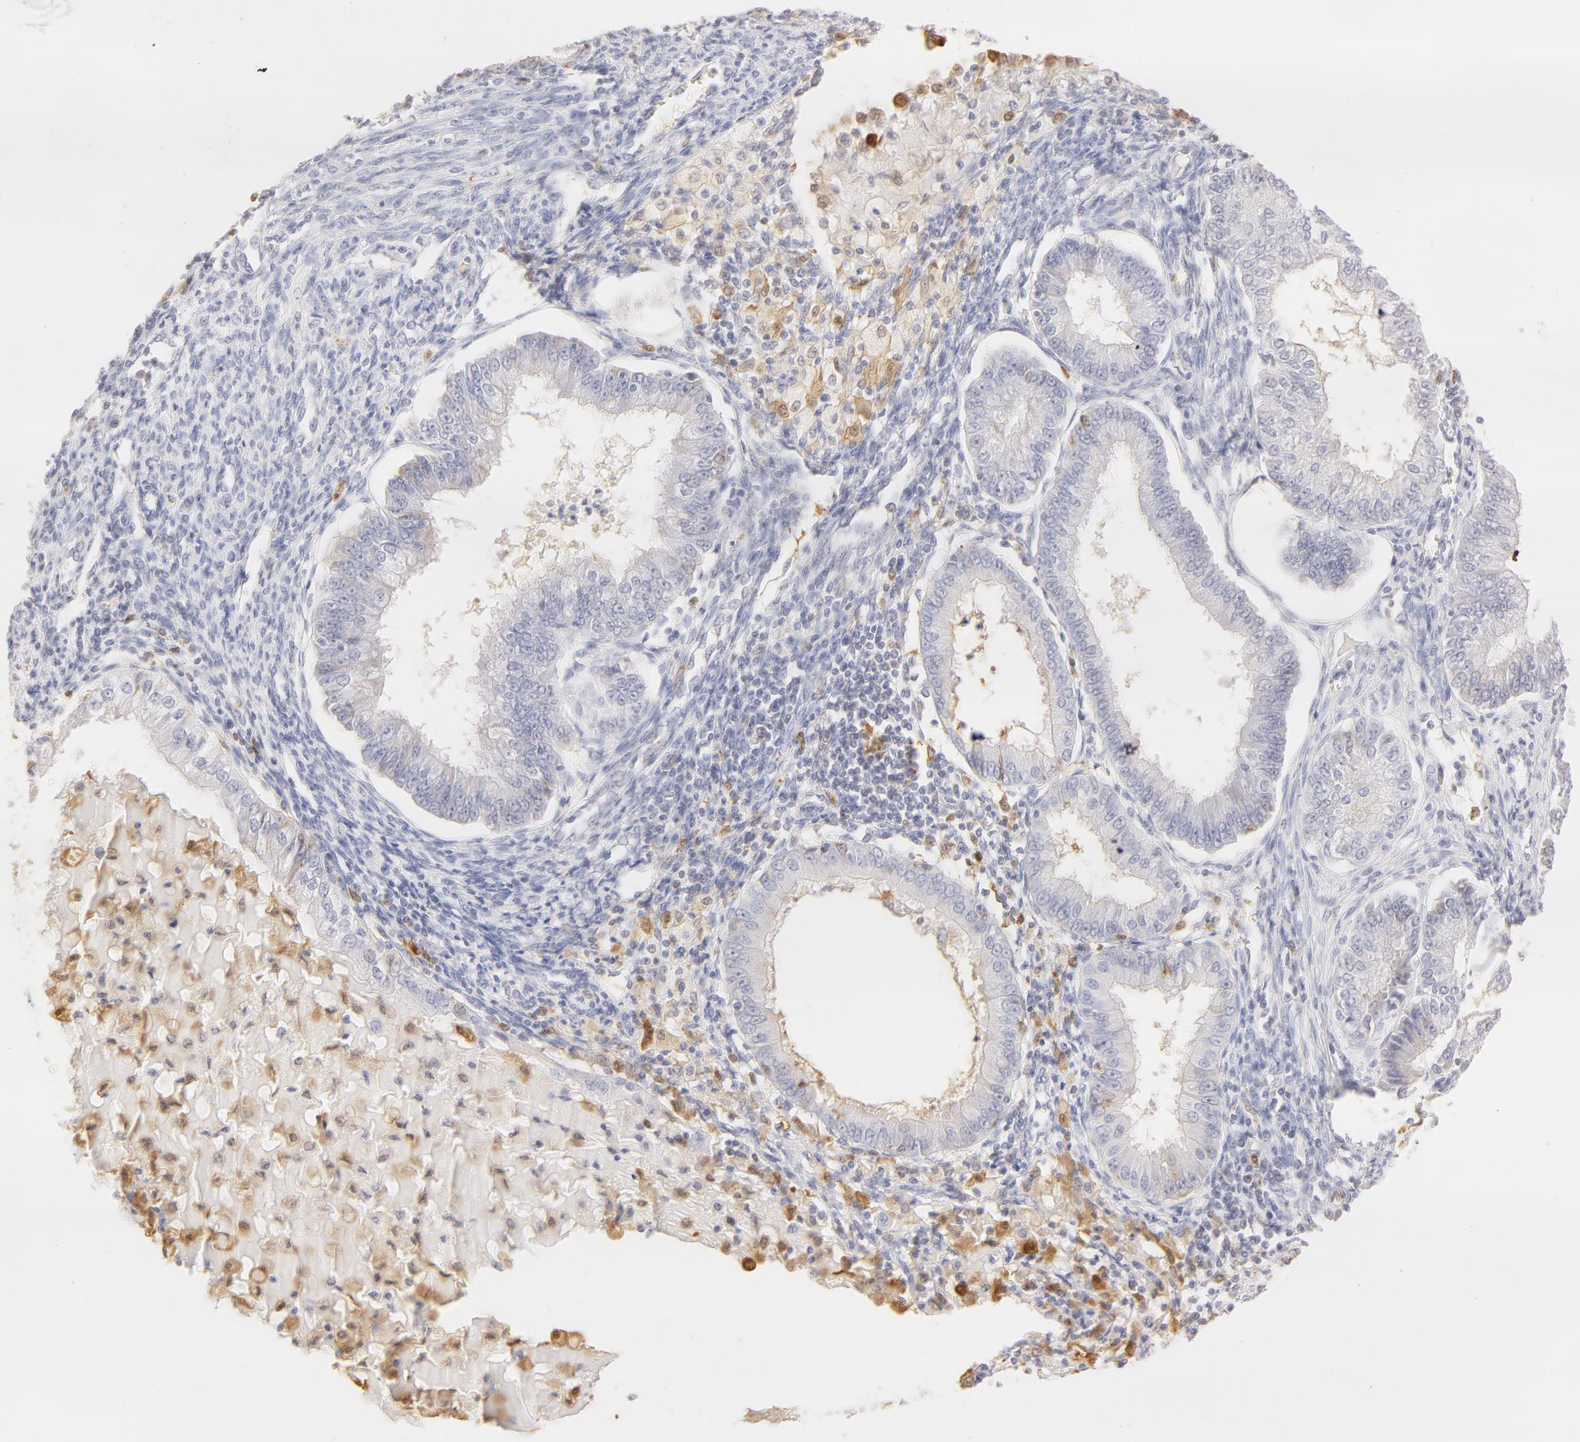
{"staining": {"intensity": "negative", "quantity": "none", "location": "none"}, "tissue": "endometrial cancer", "cell_type": "Tumor cells", "image_type": "cancer", "snomed": [{"axis": "morphology", "description": "Adenocarcinoma, NOS"}, {"axis": "topography", "description": "Endometrium"}], "caption": "Tumor cells show no significant protein positivity in adenocarcinoma (endometrial).", "gene": "CA2", "patient": {"sex": "female", "age": 76}}